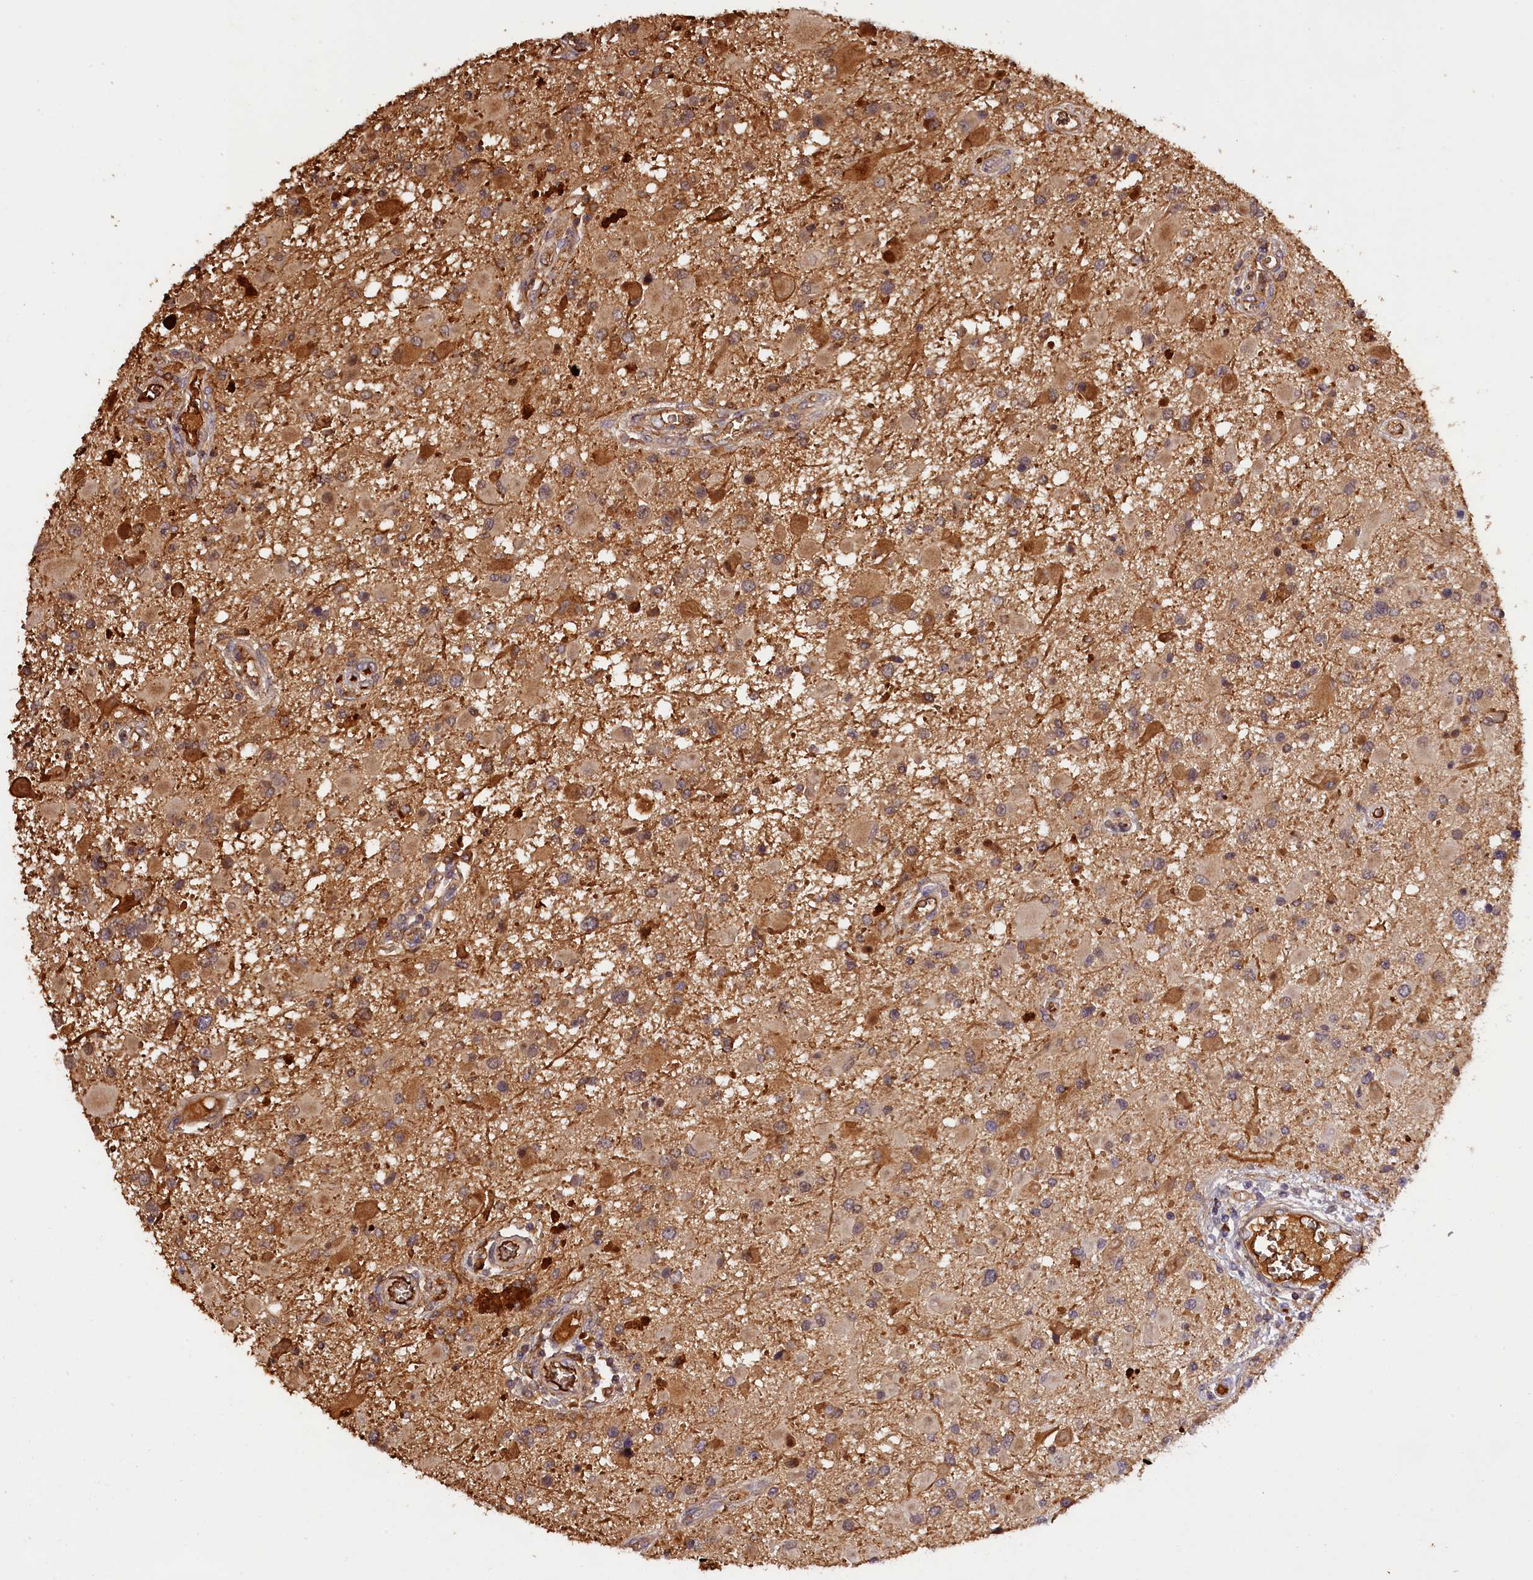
{"staining": {"intensity": "moderate", "quantity": ">75%", "location": "cytoplasmic/membranous"}, "tissue": "glioma", "cell_type": "Tumor cells", "image_type": "cancer", "snomed": [{"axis": "morphology", "description": "Glioma, malignant, High grade"}, {"axis": "topography", "description": "Brain"}], "caption": "A photomicrograph of glioma stained for a protein exhibits moderate cytoplasmic/membranous brown staining in tumor cells.", "gene": "PHAF1", "patient": {"sex": "male", "age": 53}}